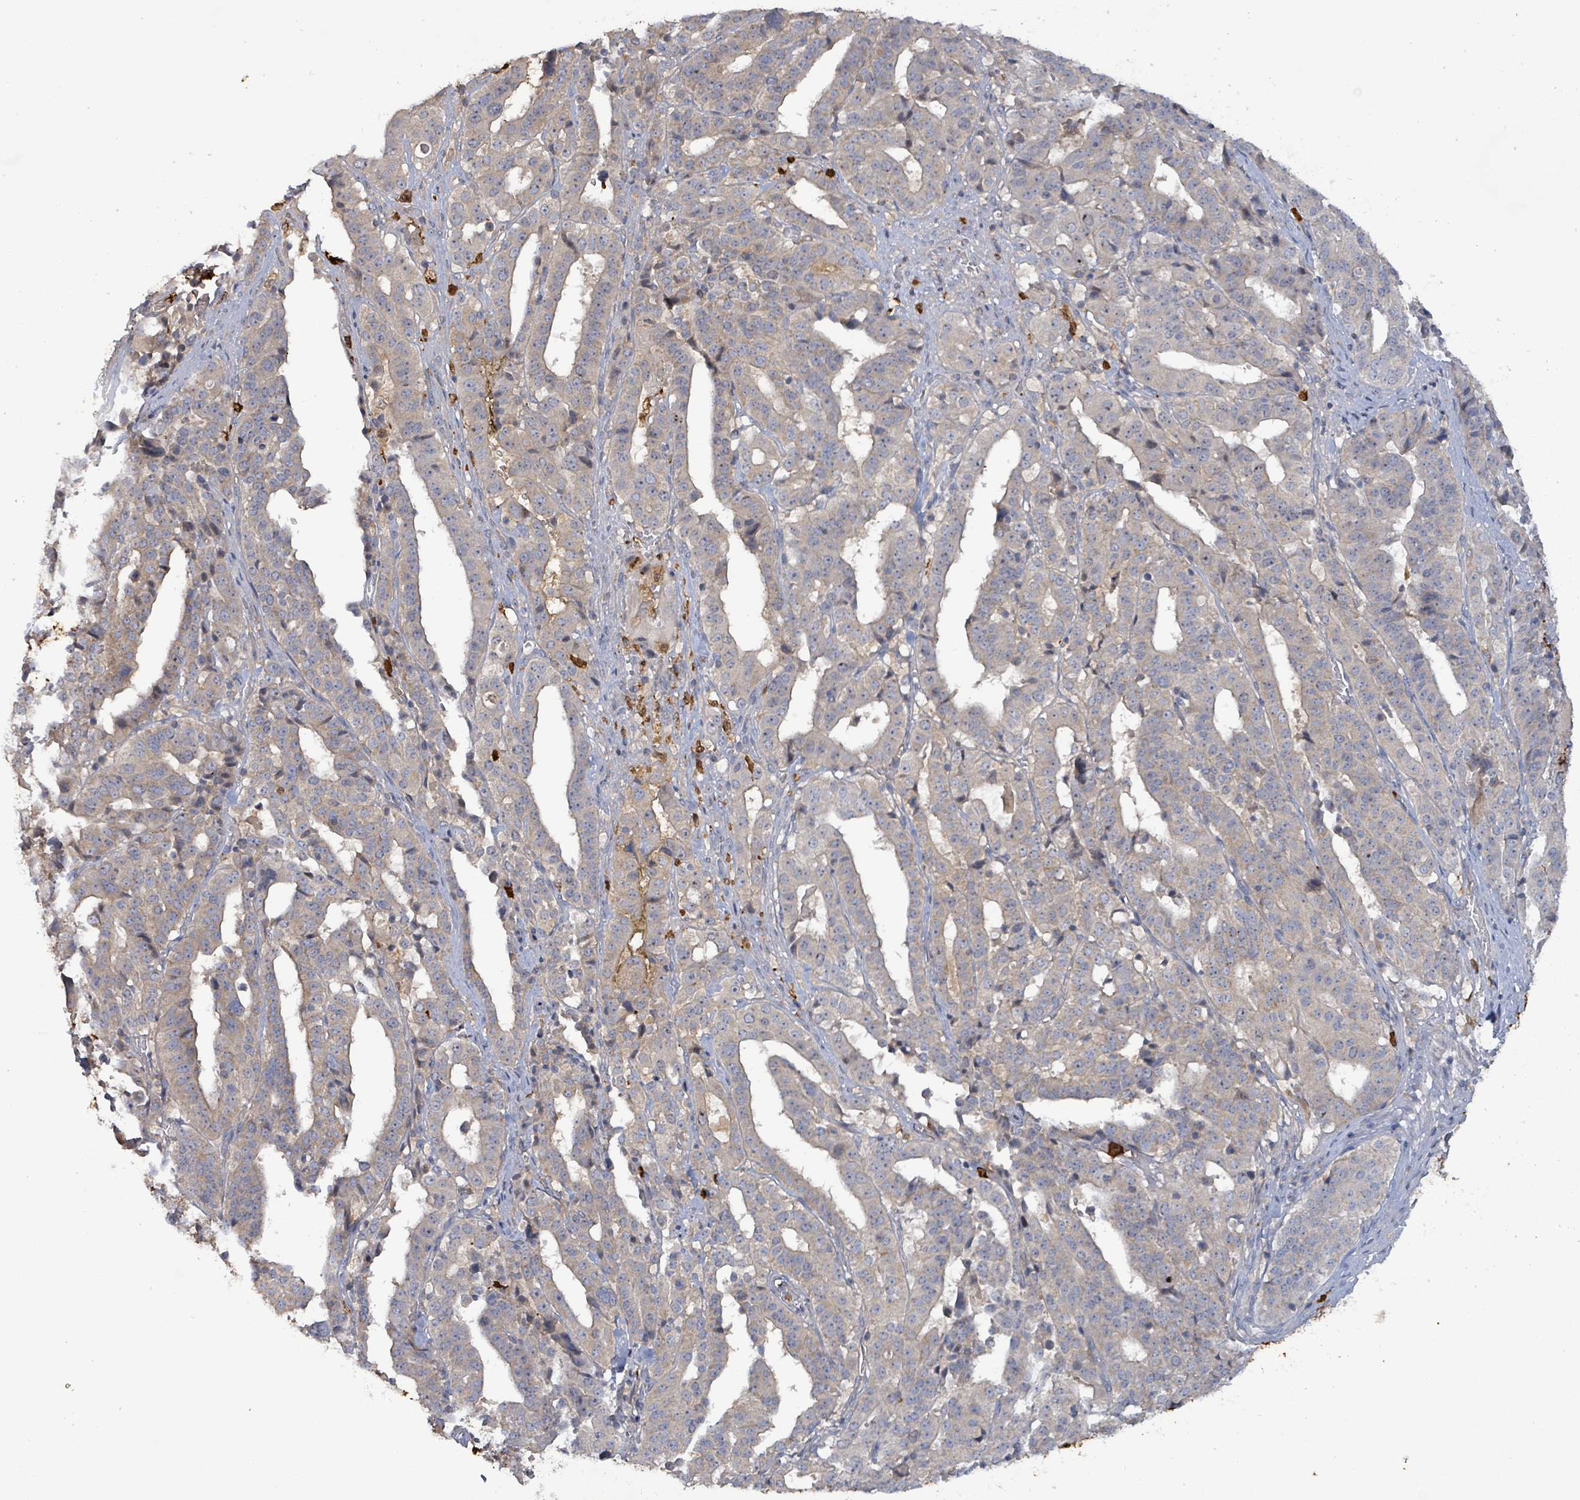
{"staining": {"intensity": "negative", "quantity": "none", "location": "none"}, "tissue": "stomach cancer", "cell_type": "Tumor cells", "image_type": "cancer", "snomed": [{"axis": "morphology", "description": "Adenocarcinoma, NOS"}, {"axis": "topography", "description": "Stomach"}], "caption": "Stomach adenocarcinoma was stained to show a protein in brown. There is no significant expression in tumor cells.", "gene": "FAM210A", "patient": {"sex": "male", "age": 48}}